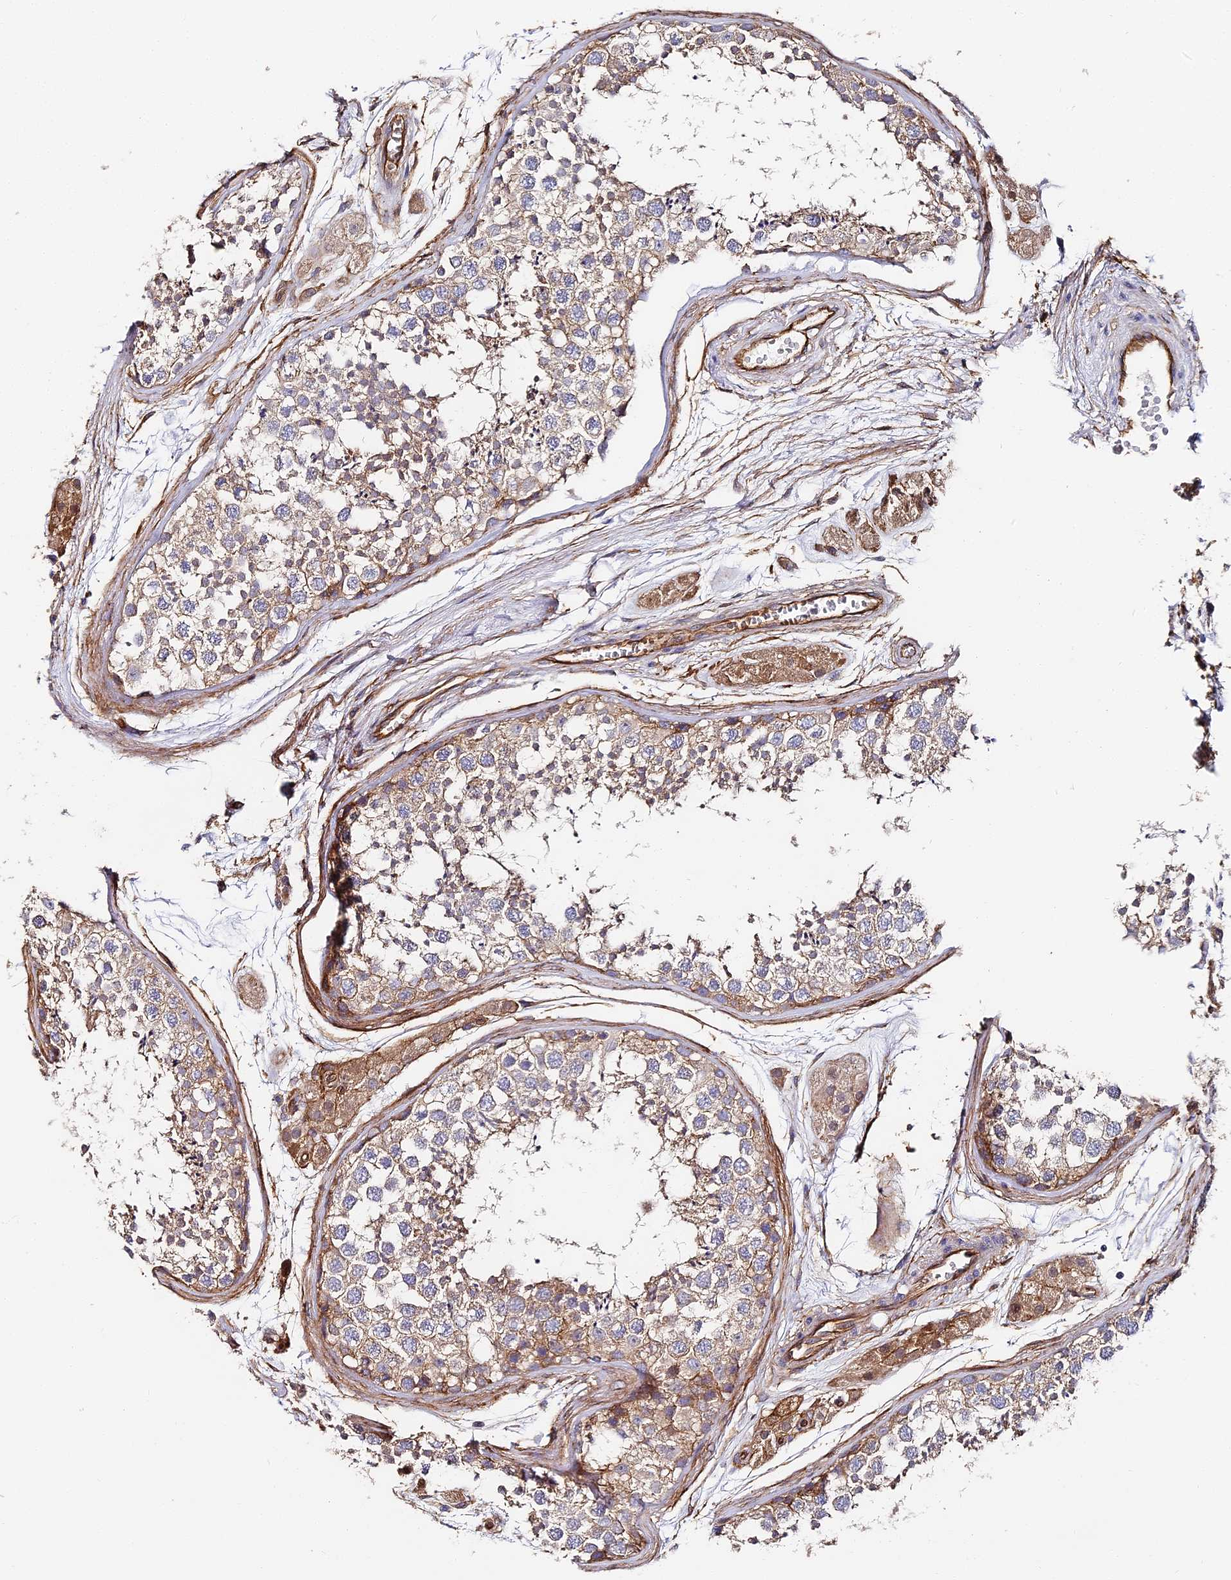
{"staining": {"intensity": "weak", "quantity": "25%-75%", "location": "cytoplasmic/membranous"}, "tissue": "testis", "cell_type": "Cells in seminiferous ducts", "image_type": "normal", "snomed": [{"axis": "morphology", "description": "Normal tissue, NOS"}, {"axis": "topography", "description": "Testis"}], "caption": "High-magnification brightfield microscopy of benign testis stained with DAB (3,3'-diaminobenzidine) (brown) and counterstained with hematoxylin (blue). cells in seminiferous ducts exhibit weak cytoplasmic/membranous staining is seen in approximately25%-75% of cells.", "gene": "CCDC30", "patient": {"sex": "male", "age": 56}}